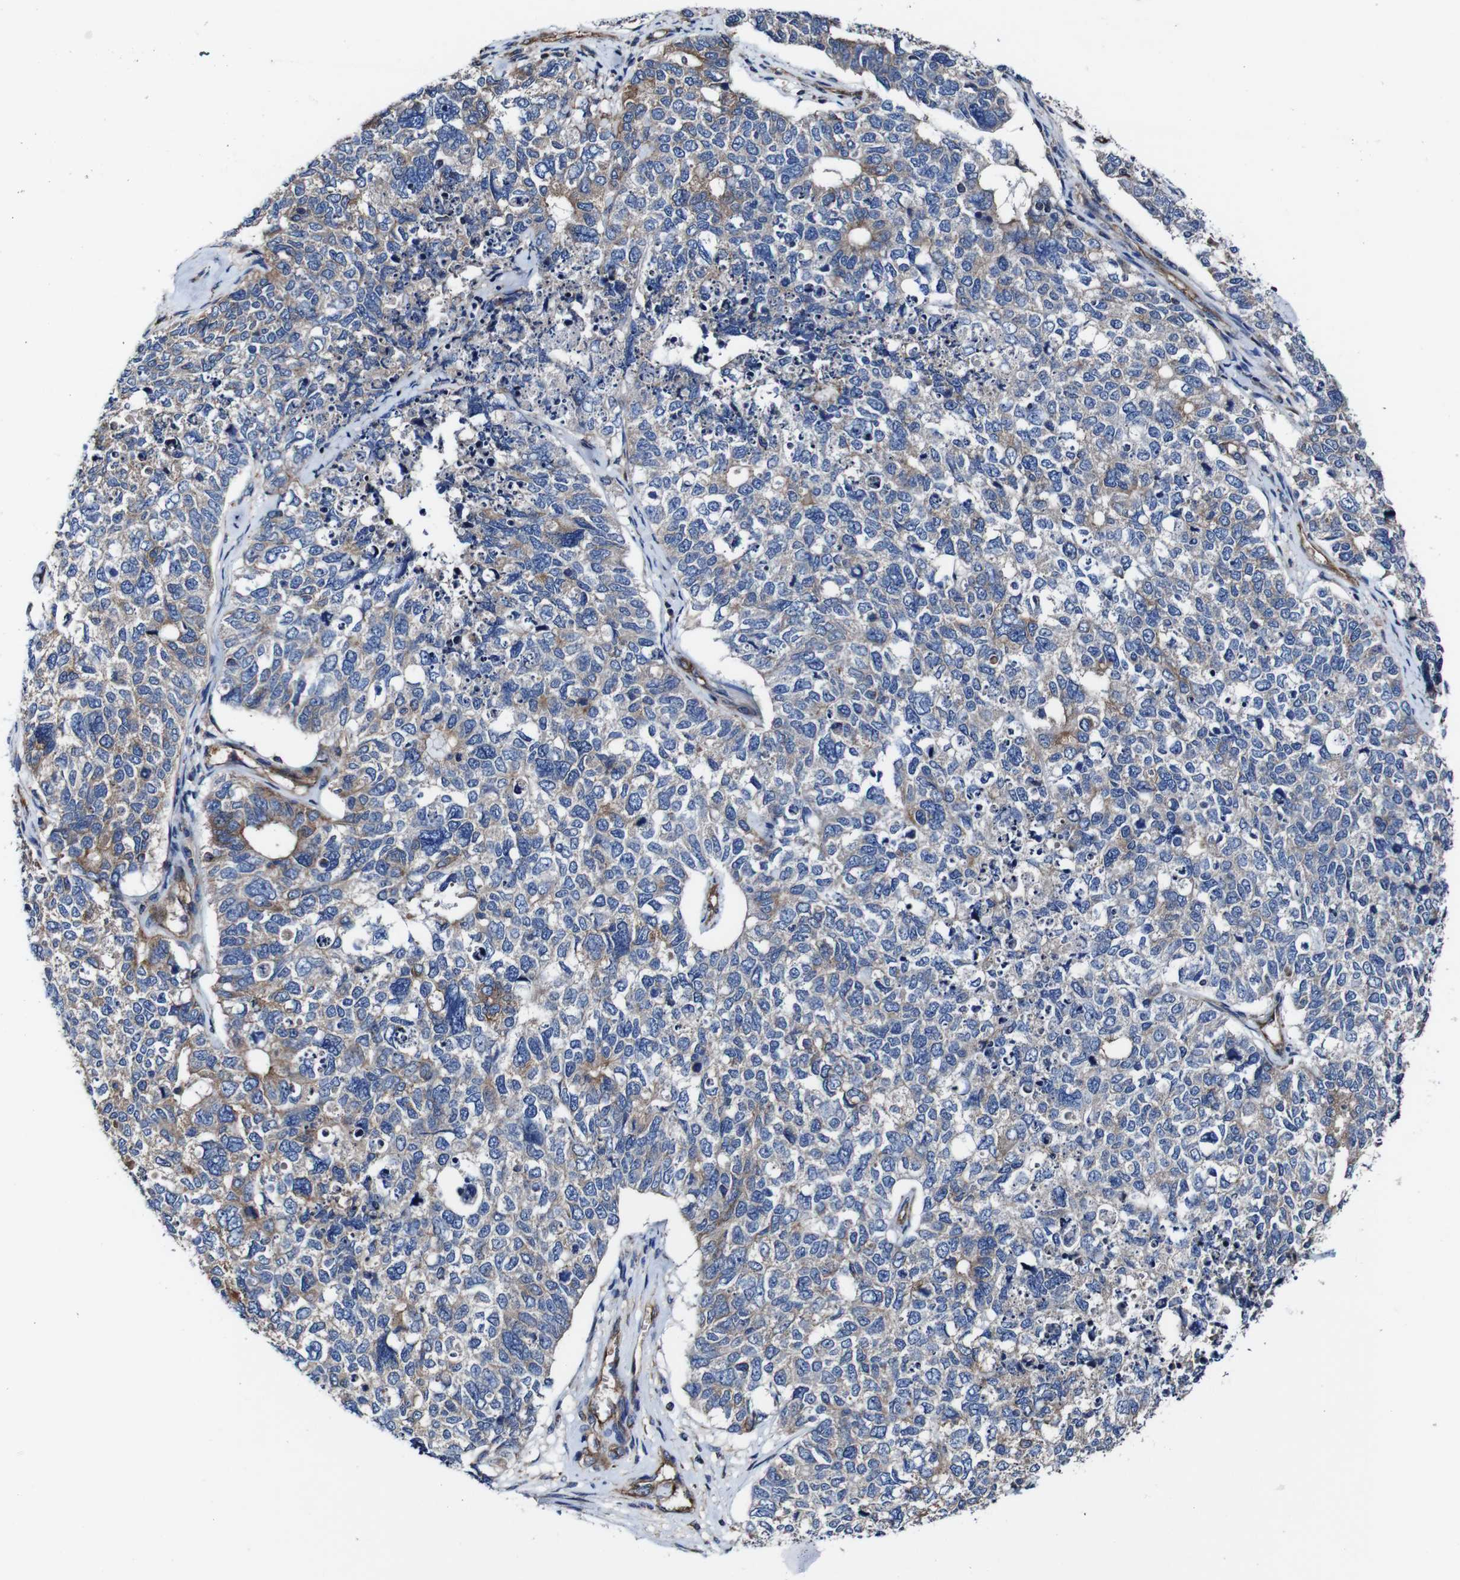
{"staining": {"intensity": "moderate", "quantity": "25%-75%", "location": "cytoplasmic/membranous"}, "tissue": "cervical cancer", "cell_type": "Tumor cells", "image_type": "cancer", "snomed": [{"axis": "morphology", "description": "Squamous cell carcinoma, NOS"}, {"axis": "topography", "description": "Cervix"}], "caption": "DAB (3,3'-diaminobenzidine) immunohistochemical staining of human cervical cancer displays moderate cytoplasmic/membranous protein positivity in approximately 25%-75% of tumor cells.", "gene": "CSF1R", "patient": {"sex": "female", "age": 63}}